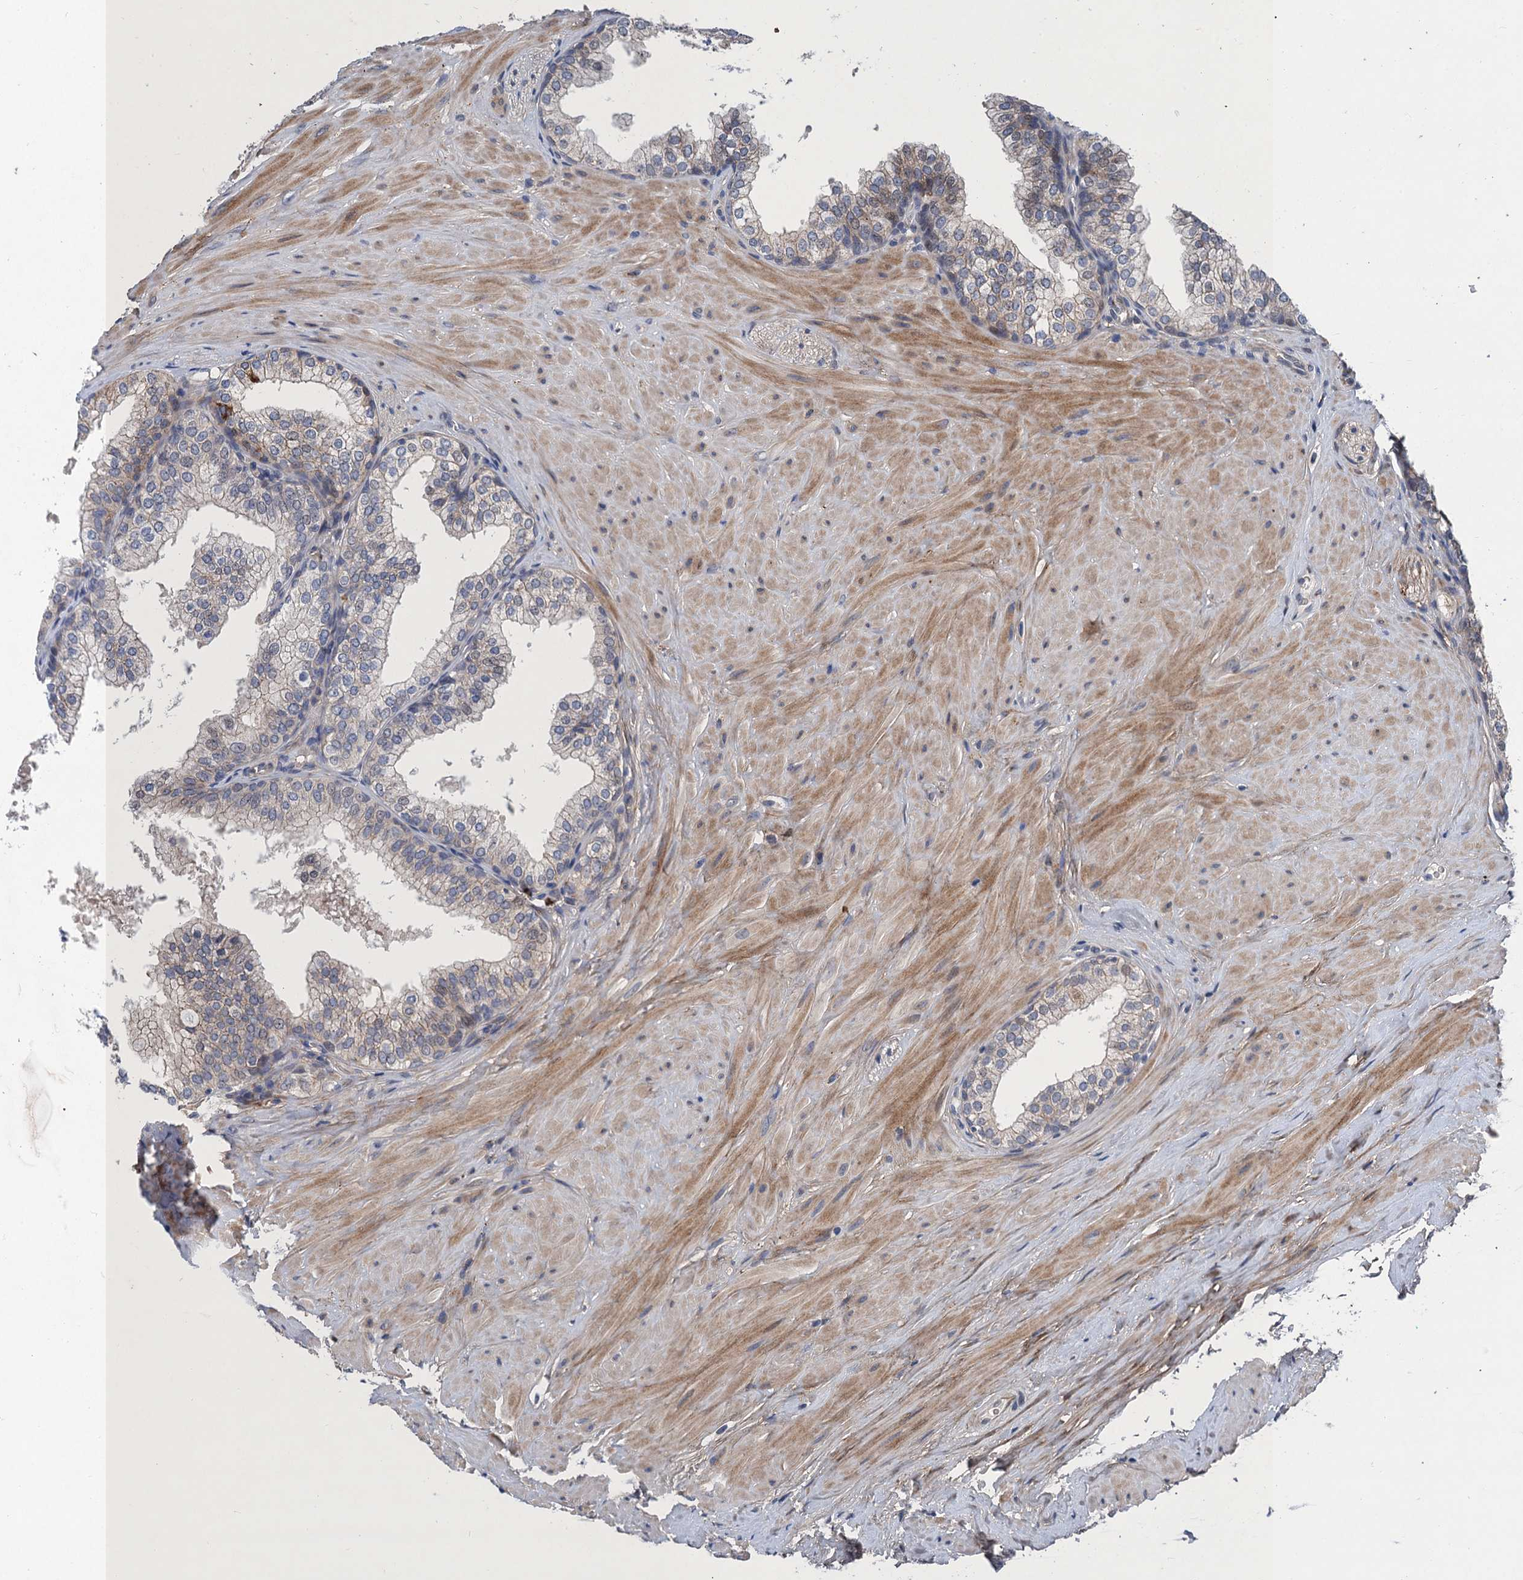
{"staining": {"intensity": "negative", "quantity": "none", "location": "none"}, "tissue": "prostate", "cell_type": "Glandular cells", "image_type": "normal", "snomed": [{"axis": "morphology", "description": "Normal tissue, NOS"}, {"axis": "topography", "description": "Prostate"}], "caption": "IHC photomicrograph of unremarkable prostate stained for a protein (brown), which exhibits no expression in glandular cells.", "gene": "TRAF7", "patient": {"sex": "male", "age": 60}}